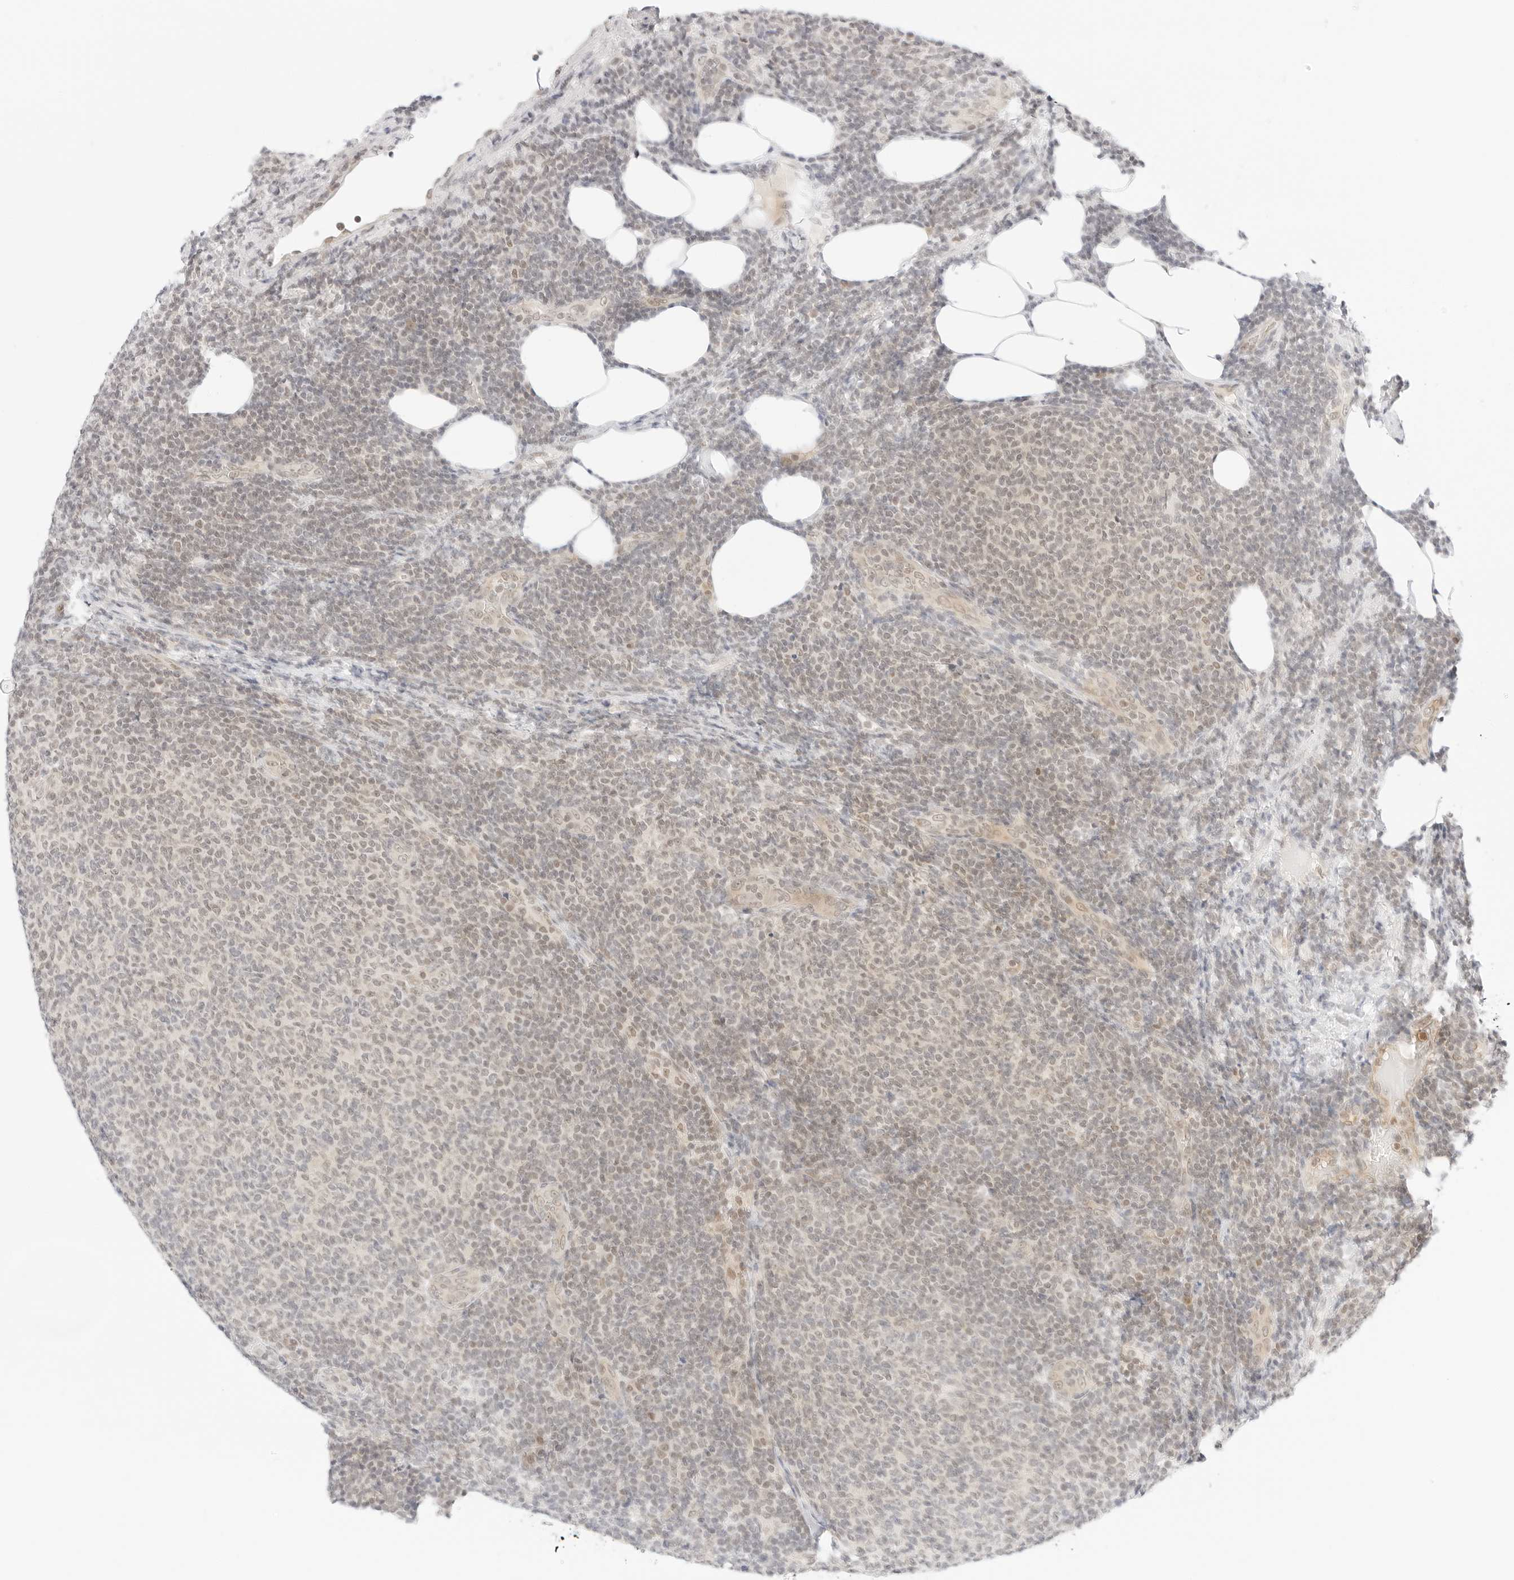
{"staining": {"intensity": "weak", "quantity": "25%-75%", "location": "nuclear"}, "tissue": "lymphoma", "cell_type": "Tumor cells", "image_type": "cancer", "snomed": [{"axis": "morphology", "description": "Malignant lymphoma, non-Hodgkin's type, Low grade"}, {"axis": "topography", "description": "Lymph node"}], "caption": "This histopathology image demonstrates low-grade malignant lymphoma, non-Hodgkin's type stained with immunohistochemistry to label a protein in brown. The nuclear of tumor cells show weak positivity for the protein. Nuclei are counter-stained blue.", "gene": "POLR3C", "patient": {"sex": "male", "age": 66}}